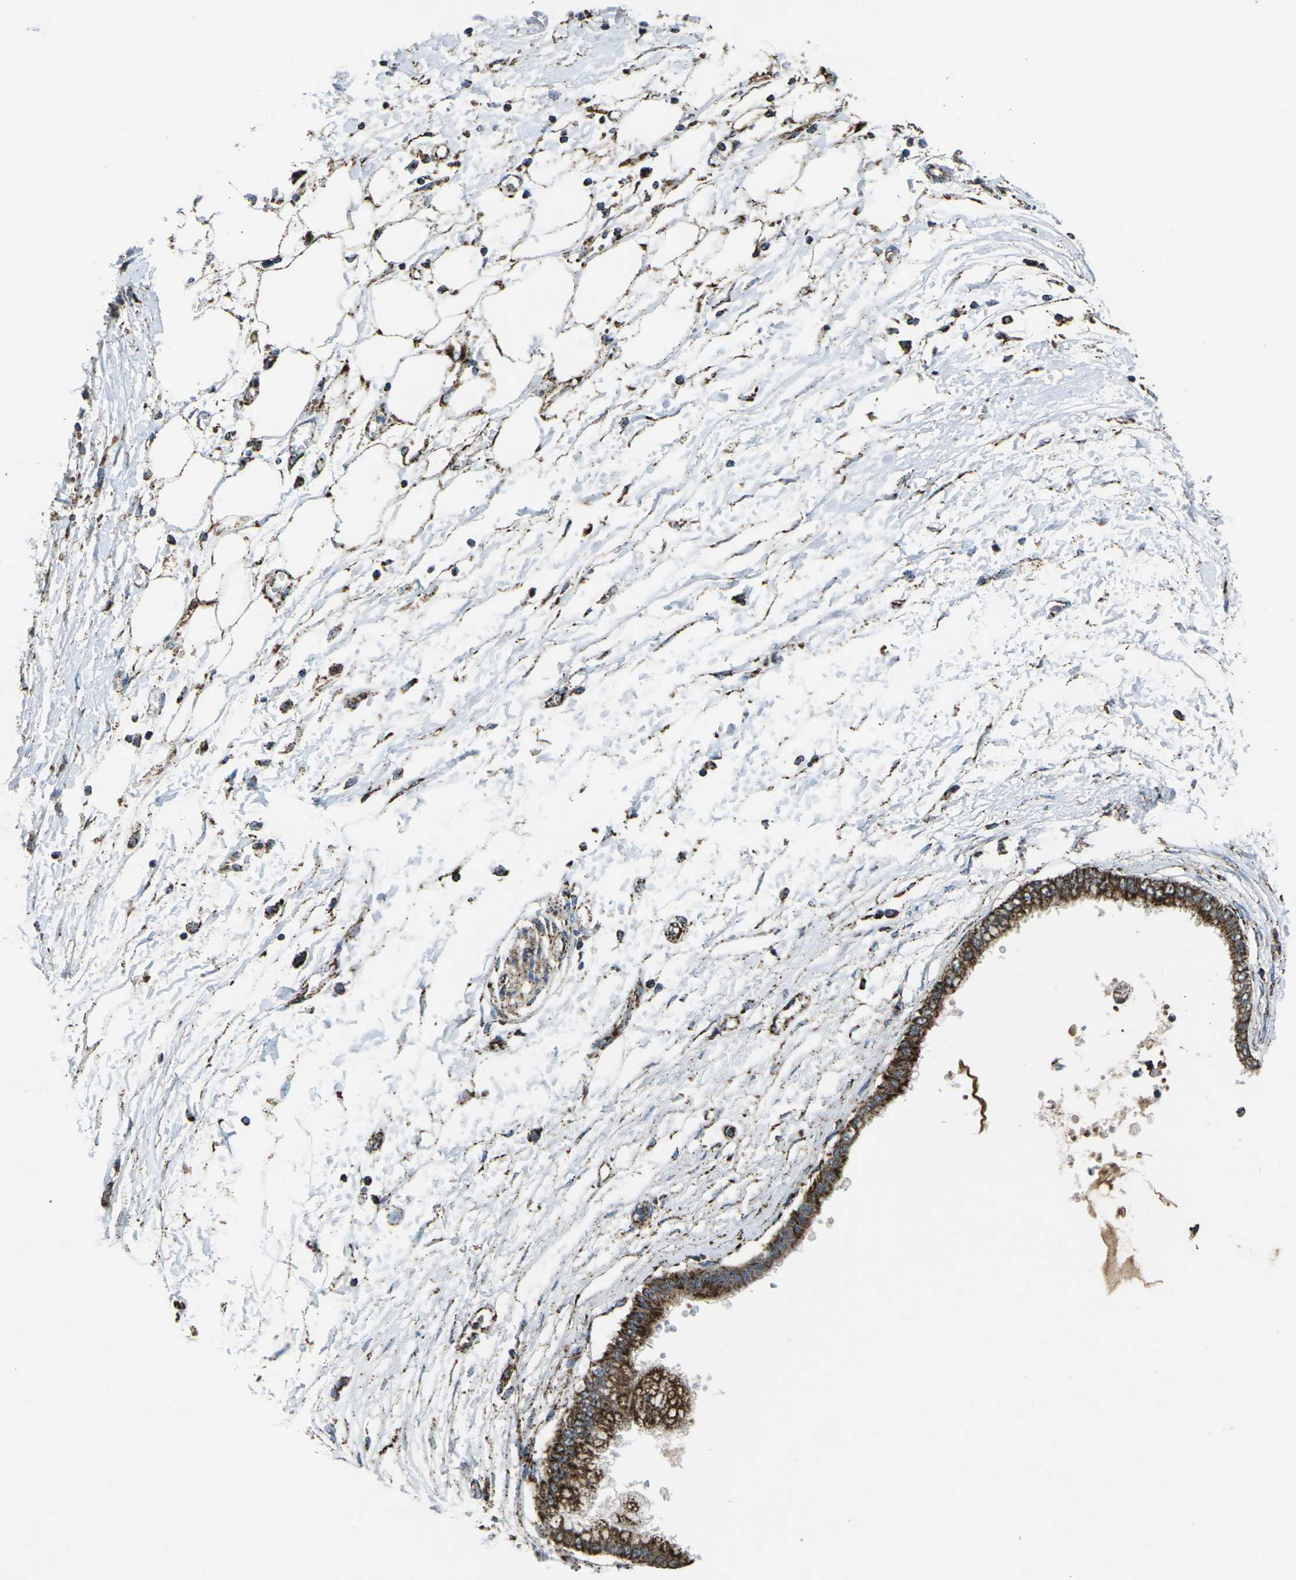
{"staining": {"intensity": "strong", "quantity": ">75%", "location": "cytoplasmic/membranous"}, "tissue": "pancreatic cancer", "cell_type": "Tumor cells", "image_type": "cancer", "snomed": [{"axis": "morphology", "description": "Adenocarcinoma, NOS"}, {"axis": "topography", "description": "Pancreas"}], "caption": "Pancreatic cancer (adenocarcinoma) stained with IHC exhibits strong cytoplasmic/membranous expression in approximately >75% of tumor cells. (DAB IHC with brightfield microscopy, high magnification).", "gene": "KLHL5", "patient": {"sex": "male", "age": 56}}